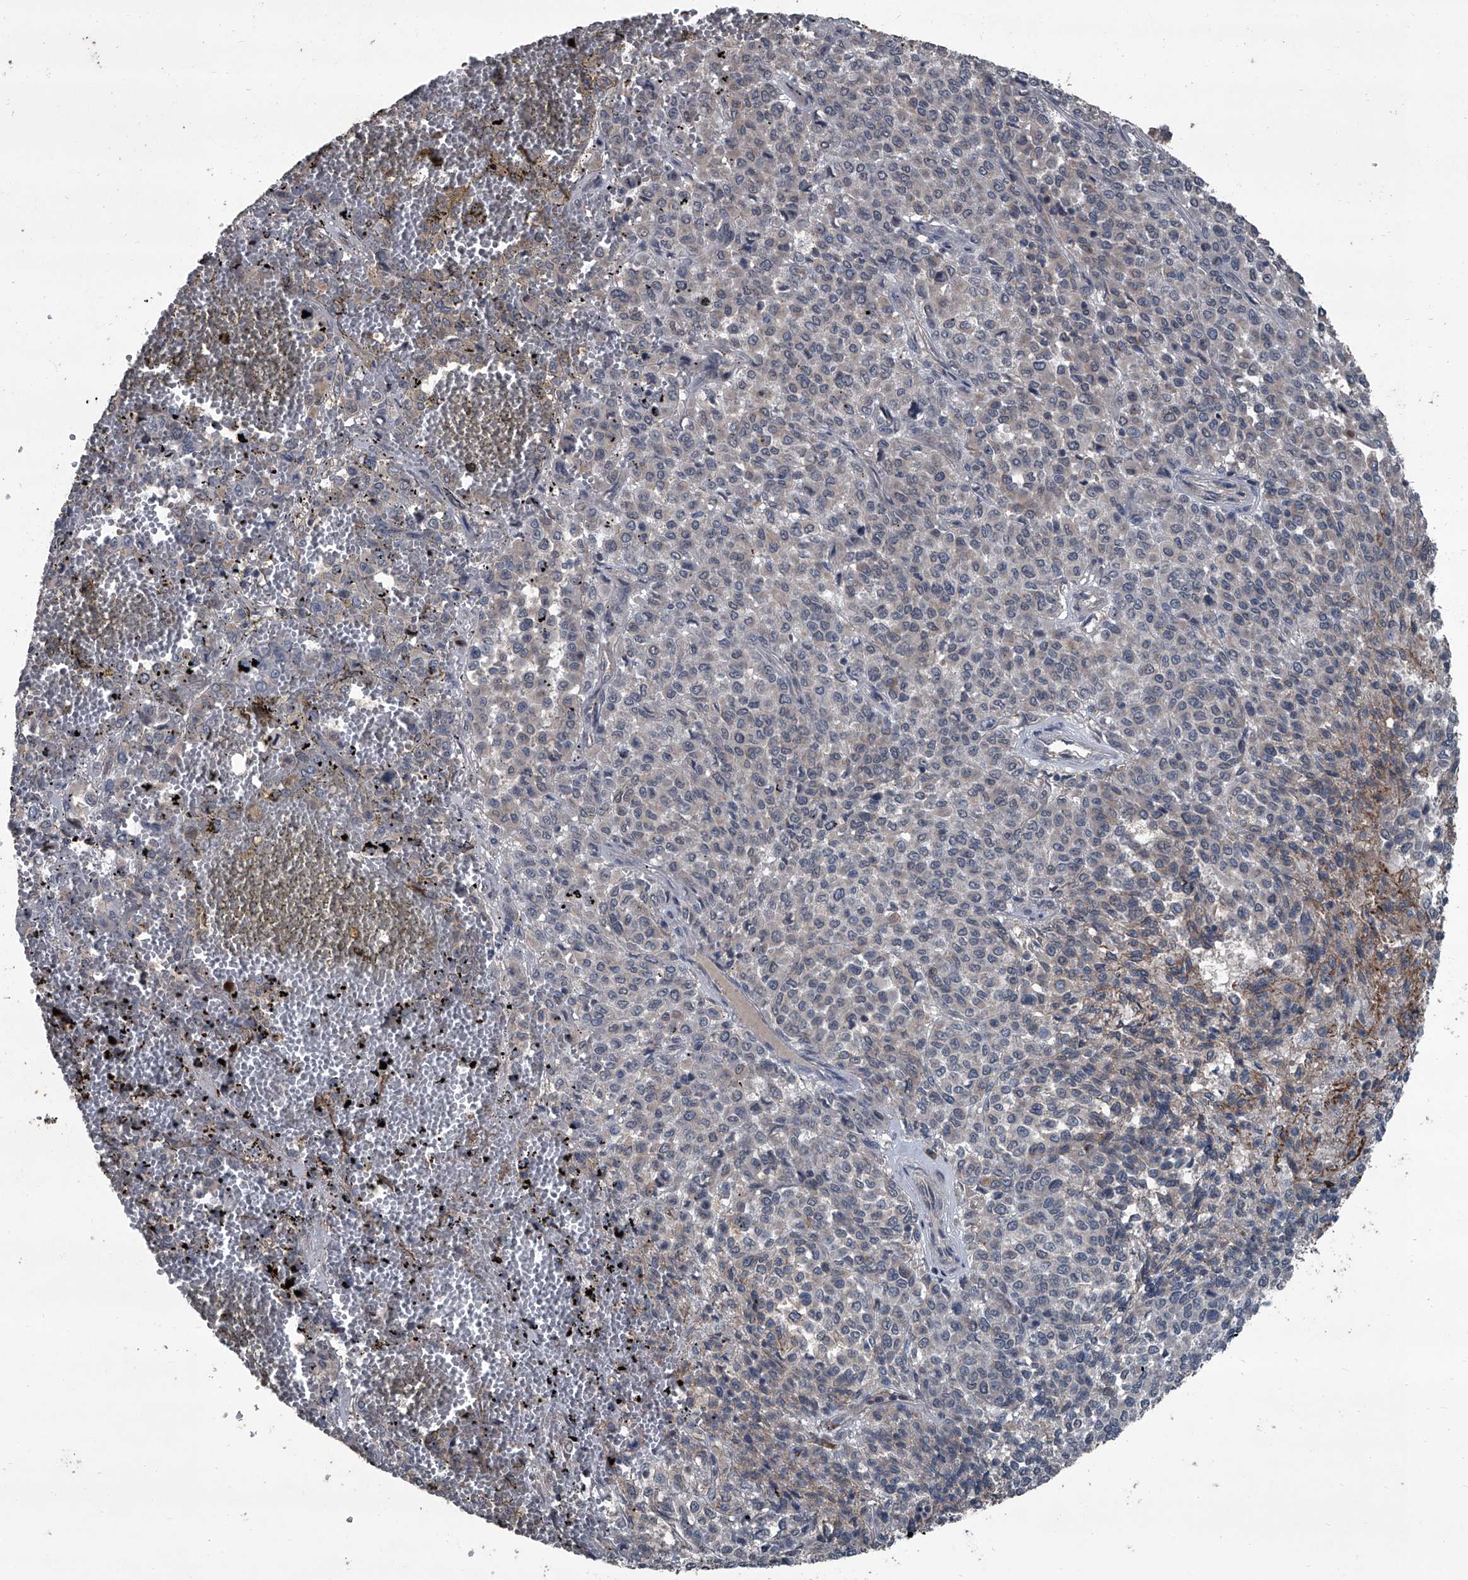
{"staining": {"intensity": "negative", "quantity": "none", "location": "none"}, "tissue": "melanoma", "cell_type": "Tumor cells", "image_type": "cancer", "snomed": [{"axis": "morphology", "description": "Malignant melanoma, Metastatic site"}, {"axis": "topography", "description": "Pancreas"}], "caption": "A high-resolution histopathology image shows IHC staining of malignant melanoma (metastatic site), which shows no significant staining in tumor cells.", "gene": "OARD1", "patient": {"sex": "female", "age": 30}}